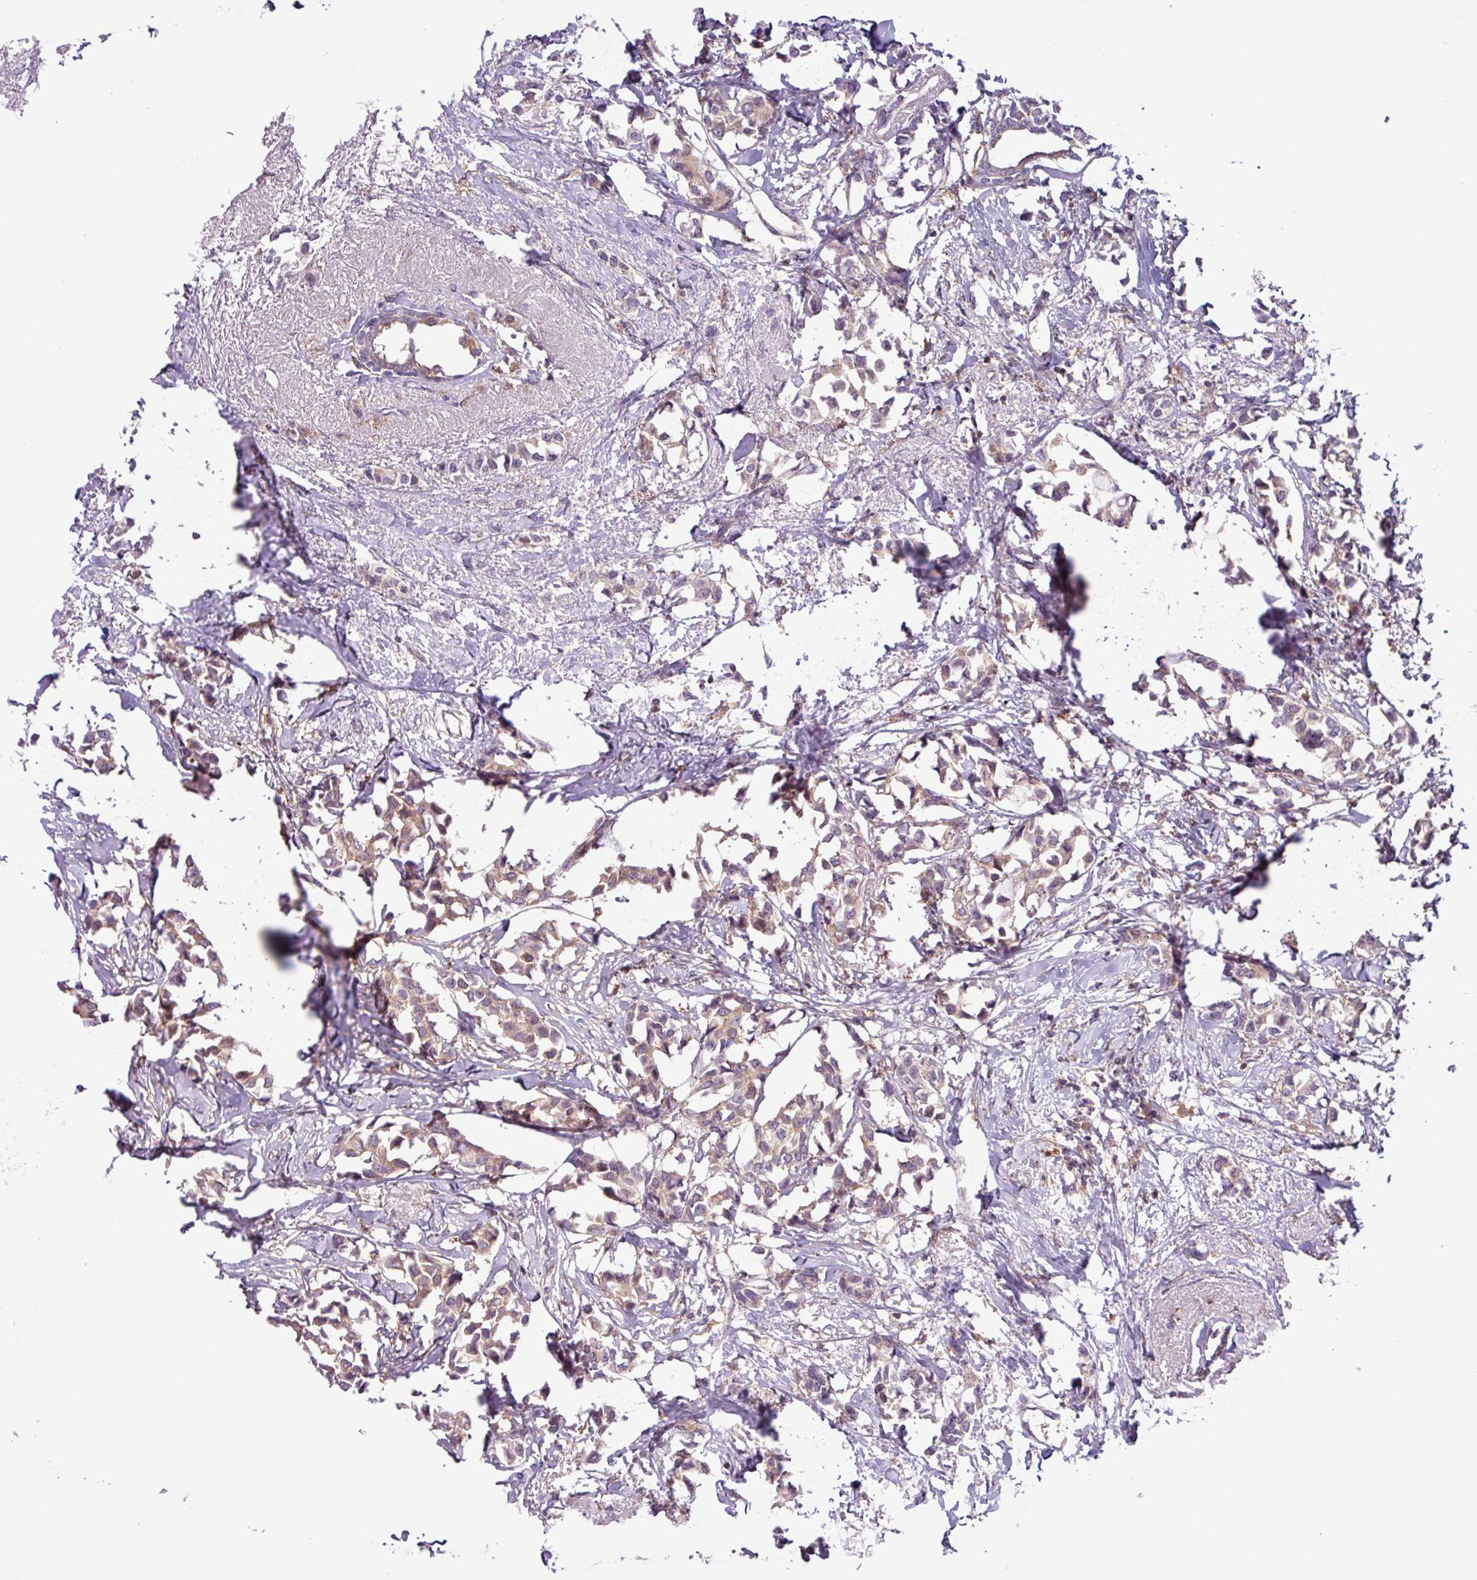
{"staining": {"intensity": "weak", "quantity": ">75%", "location": "cytoplasmic/membranous"}, "tissue": "breast cancer", "cell_type": "Tumor cells", "image_type": "cancer", "snomed": [{"axis": "morphology", "description": "Duct carcinoma"}, {"axis": "topography", "description": "Breast"}], "caption": "Intraductal carcinoma (breast) stained for a protein displays weak cytoplasmic/membranous positivity in tumor cells.", "gene": "ACTR3", "patient": {"sex": "female", "age": 73}}